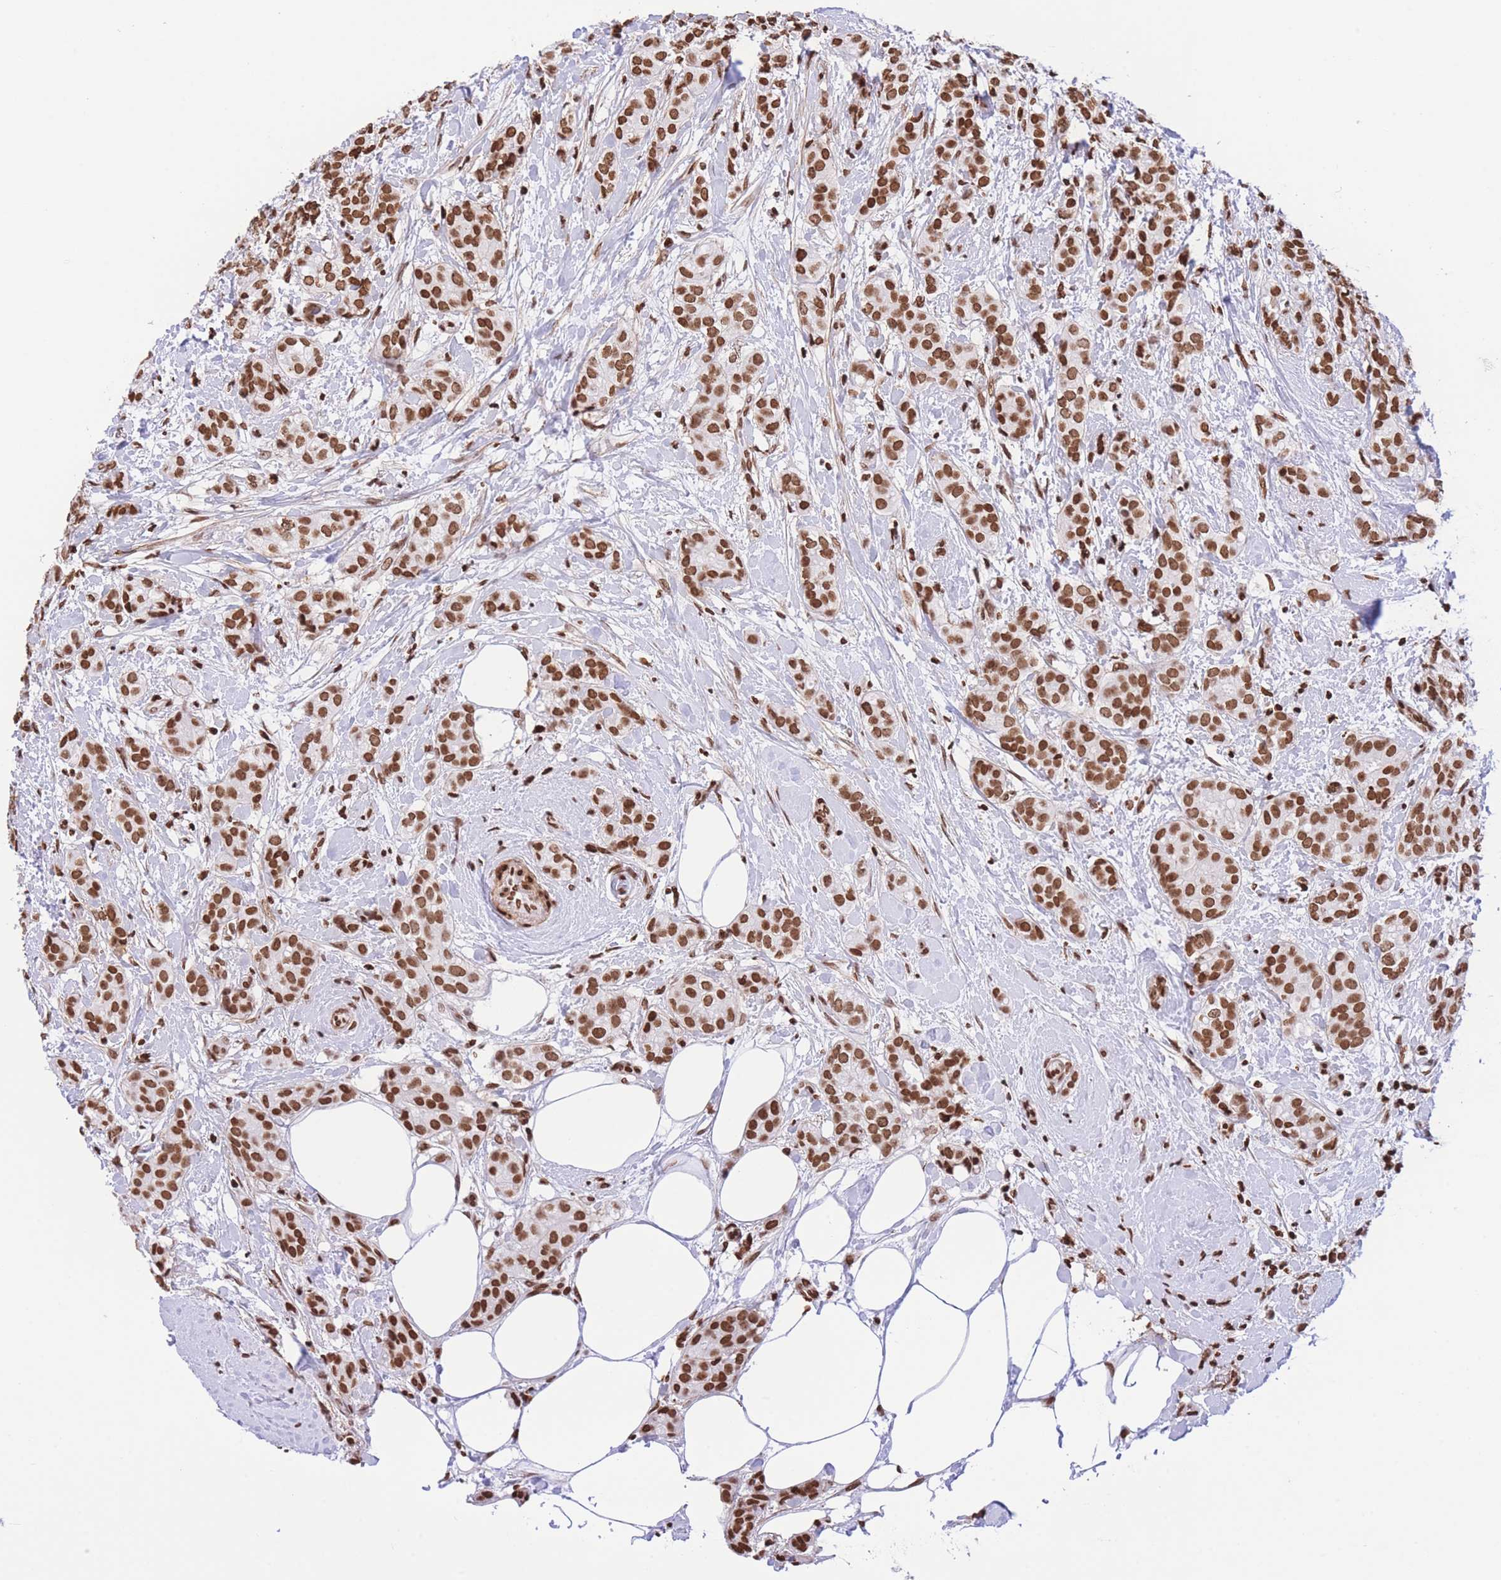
{"staining": {"intensity": "moderate", "quantity": ">75%", "location": "nuclear"}, "tissue": "breast cancer", "cell_type": "Tumor cells", "image_type": "cancer", "snomed": [{"axis": "morphology", "description": "Duct carcinoma"}, {"axis": "topography", "description": "Breast"}], "caption": "High-magnification brightfield microscopy of breast invasive ductal carcinoma stained with DAB (3,3'-diaminobenzidine) (brown) and counterstained with hematoxylin (blue). tumor cells exhibit moderate nuclear expression is present in about>75% of cells. Ihc stains the protein of interest in brown and the nuclei are stained blue.", "gene": "H2BC11", "patient": {"sex": "female", "age": 73}}